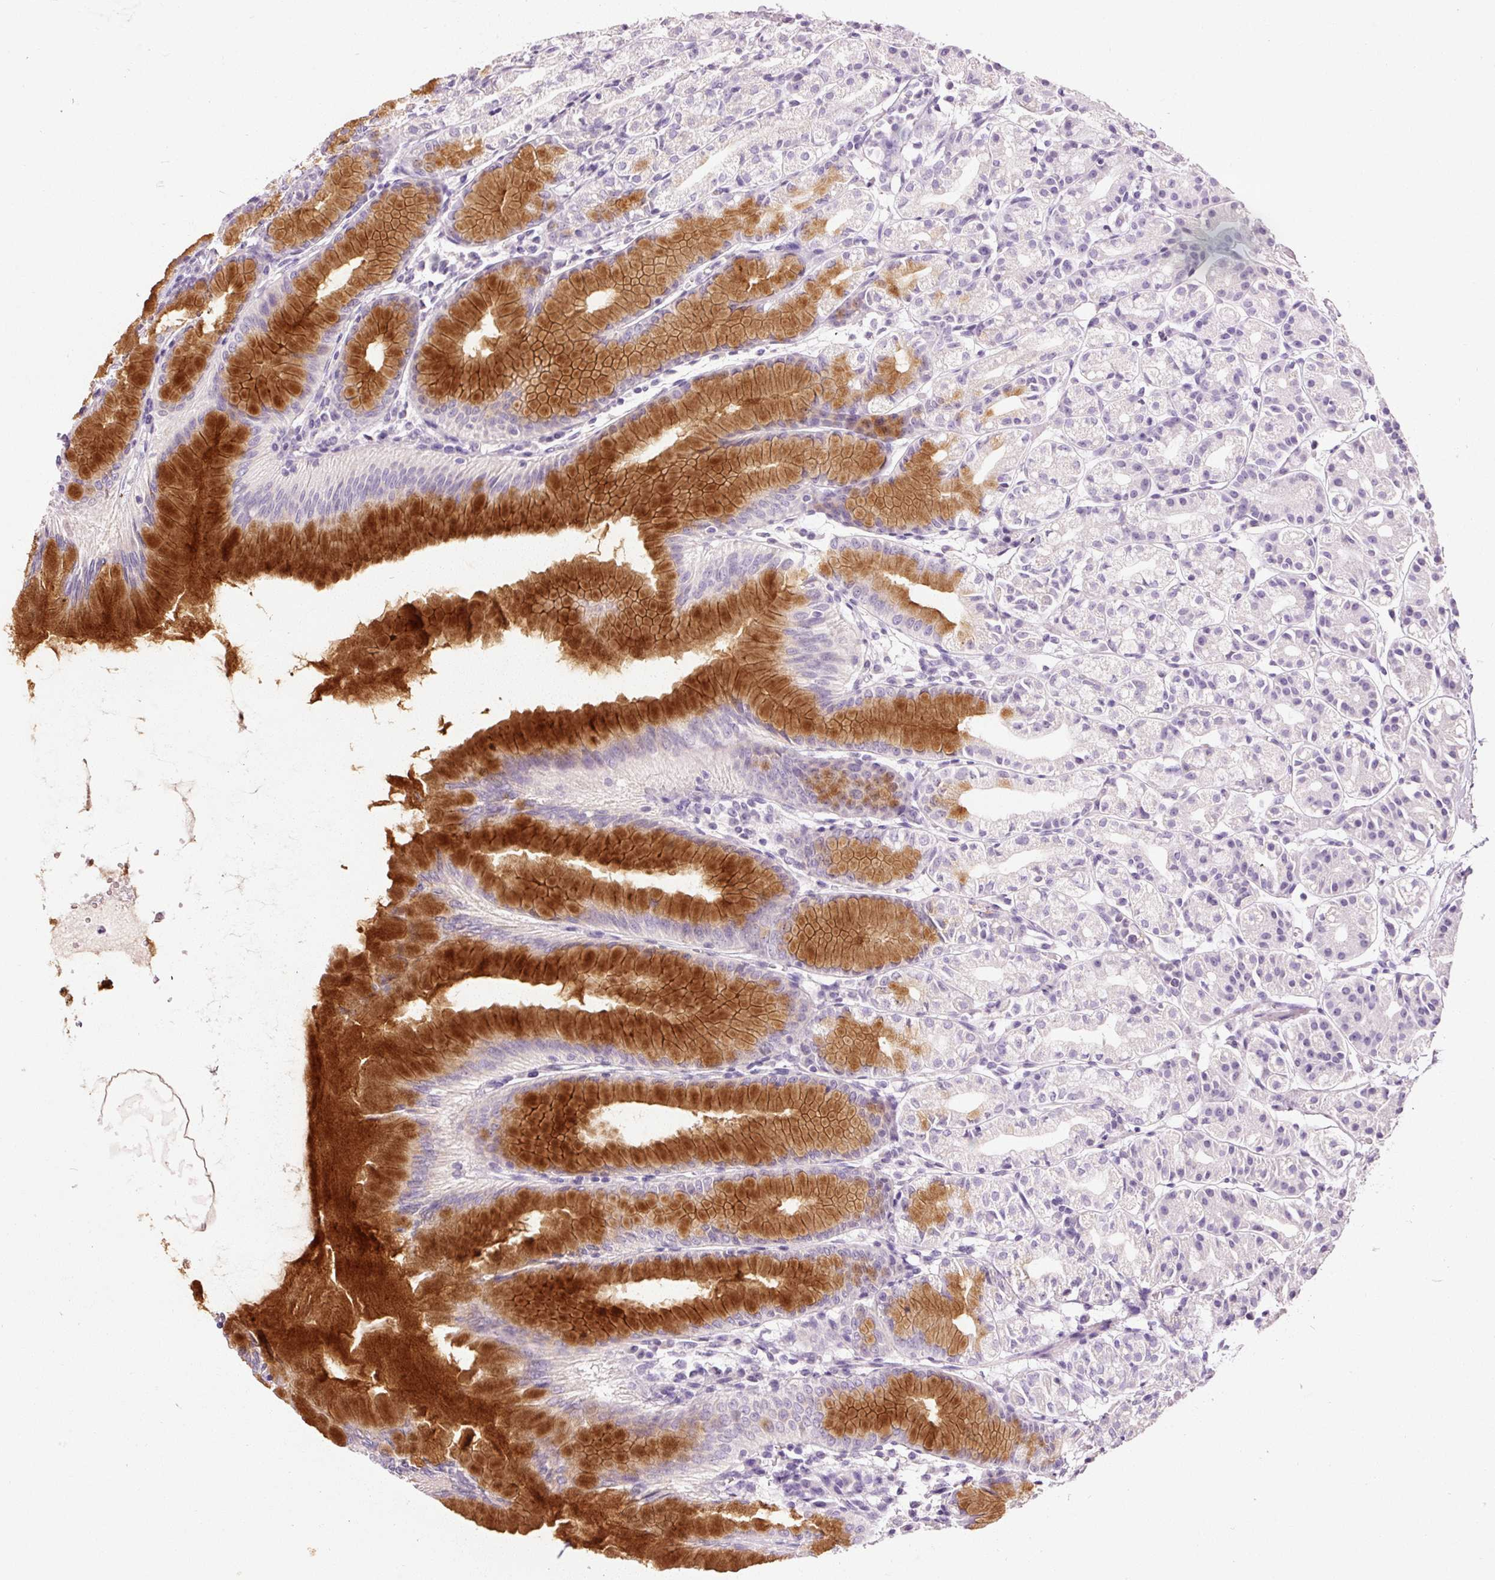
{"staining": {"intensity": "strong", "quantity": "<25%", "location": "cytoplasmic/membranous"}, "tissue": "stomach", "cell_type": "Glandular cells", "image_type": "normal", "snomed": [{"axis": "morphology", "description": "Normal tissue, NOS"}, {"axis": "topography", "description": "Stomach"}], "caption": "Protein expression analysis of unremarkable stomach demonstrates strong cytoplasmic/membranous positivity in approximately <25% of glandular cells. Ihc stains the protein in brown and the nuclei are stained blue.", "gene": "MUC5AC", "patient": {"sex": "female", "age": 57}}